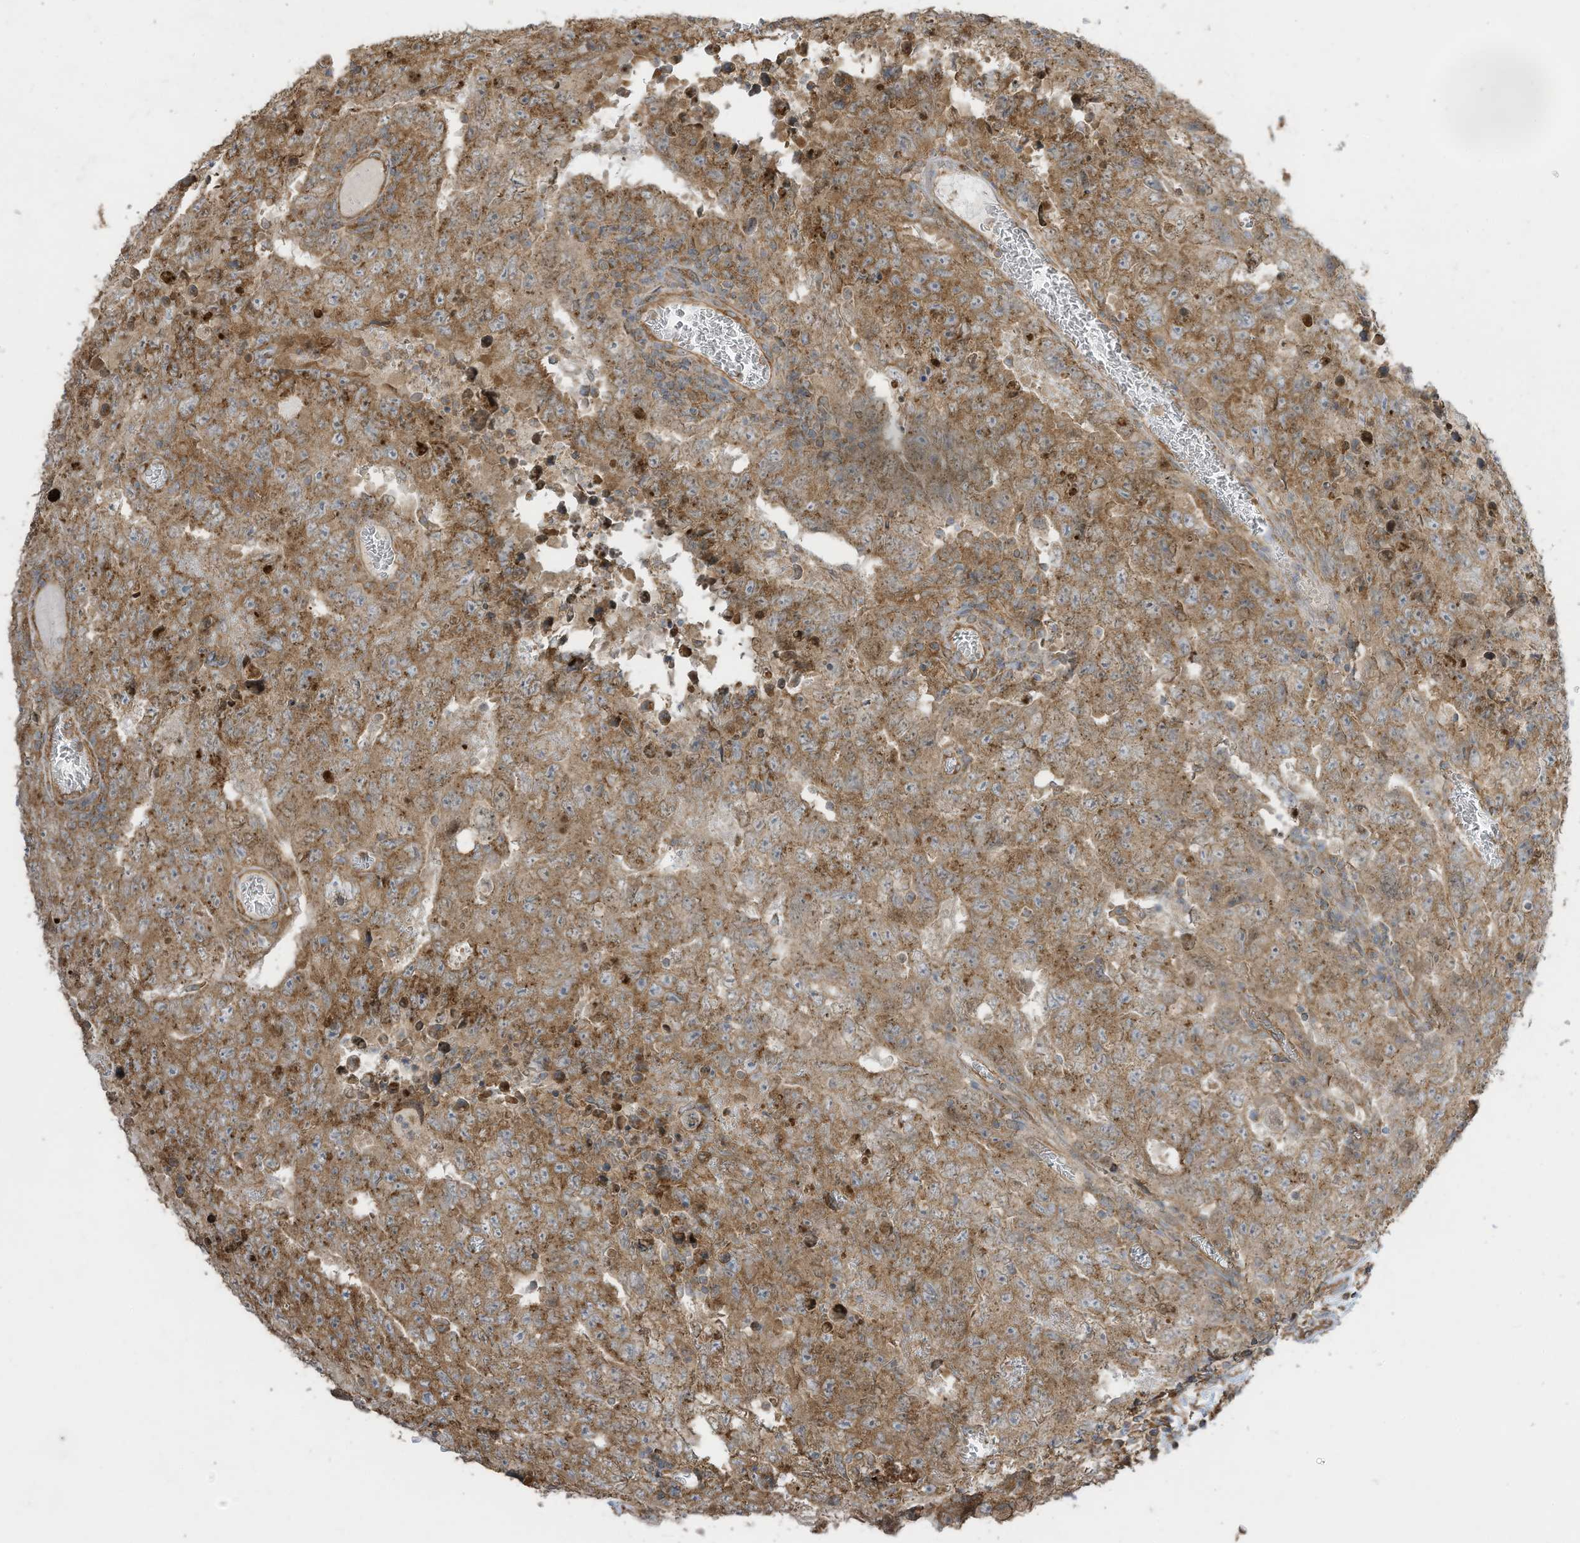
{"staining": {"intensity": "moderate", "quantity": ">75%", "location": "cytoplasmic/membranous"}, "tissue": "testis cancer", "cell_type": "Tumor cells", "image_type": "cancer", "snomed": [{"axis": "morphology", "description": "Carcinoma, Embryonal, NOS"}, {"axis": "topography", "description": "Testis"}], "caption": "Human testis cancer (embryonal carcinoma) stained for a protein (brown) reveals moderate cytoplasmic/membranous positive staining in approximately >75% of tumor cells.", "gene": "CGAS", "patient": {"sex": "male", "age": 26}}